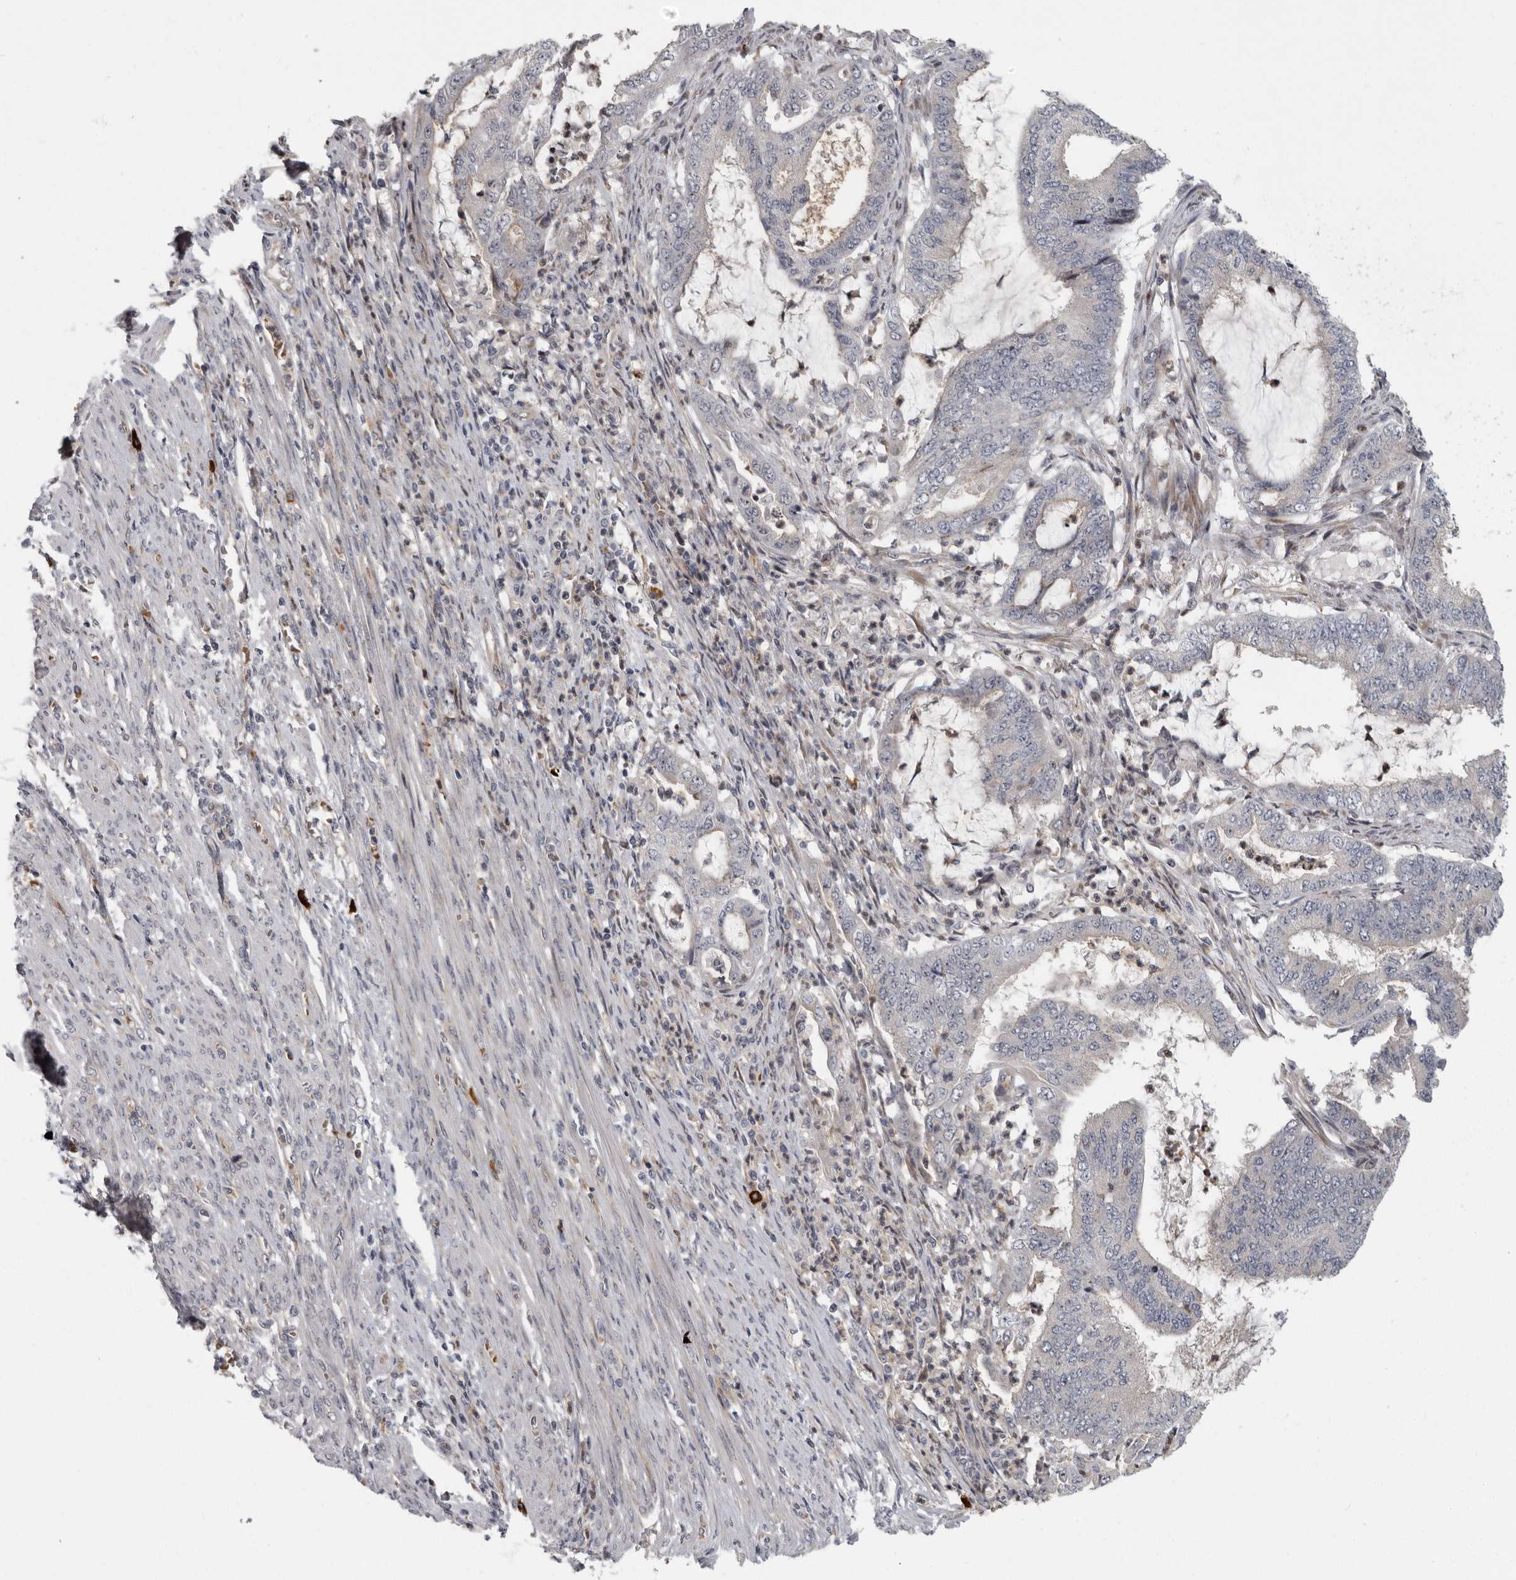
{"staining": {"intensity": "negative", "quantity": "none", "location": "none"}, "tissue": "endometrial cancer", "cell_type": "Tumor cells", "image_type": "cancer", "snomed": [{"axis": "morphology", "description": "Adenocarcinoma, NOS"}, {"axis": "topography", "description": "Endometrium"}], "caption": "Tumor cells are negative for protein expression in human endometrial adenocarcinoma. (Stains: DAB (3,3'-diaminobenzidine) immunohistochemistry (IHC) with hematoxylin counter stain, Microscopy: brightfield microscopy at high magnification).", "gene": "PDCD11", "patient": {"sex": "female", "age": 51}}